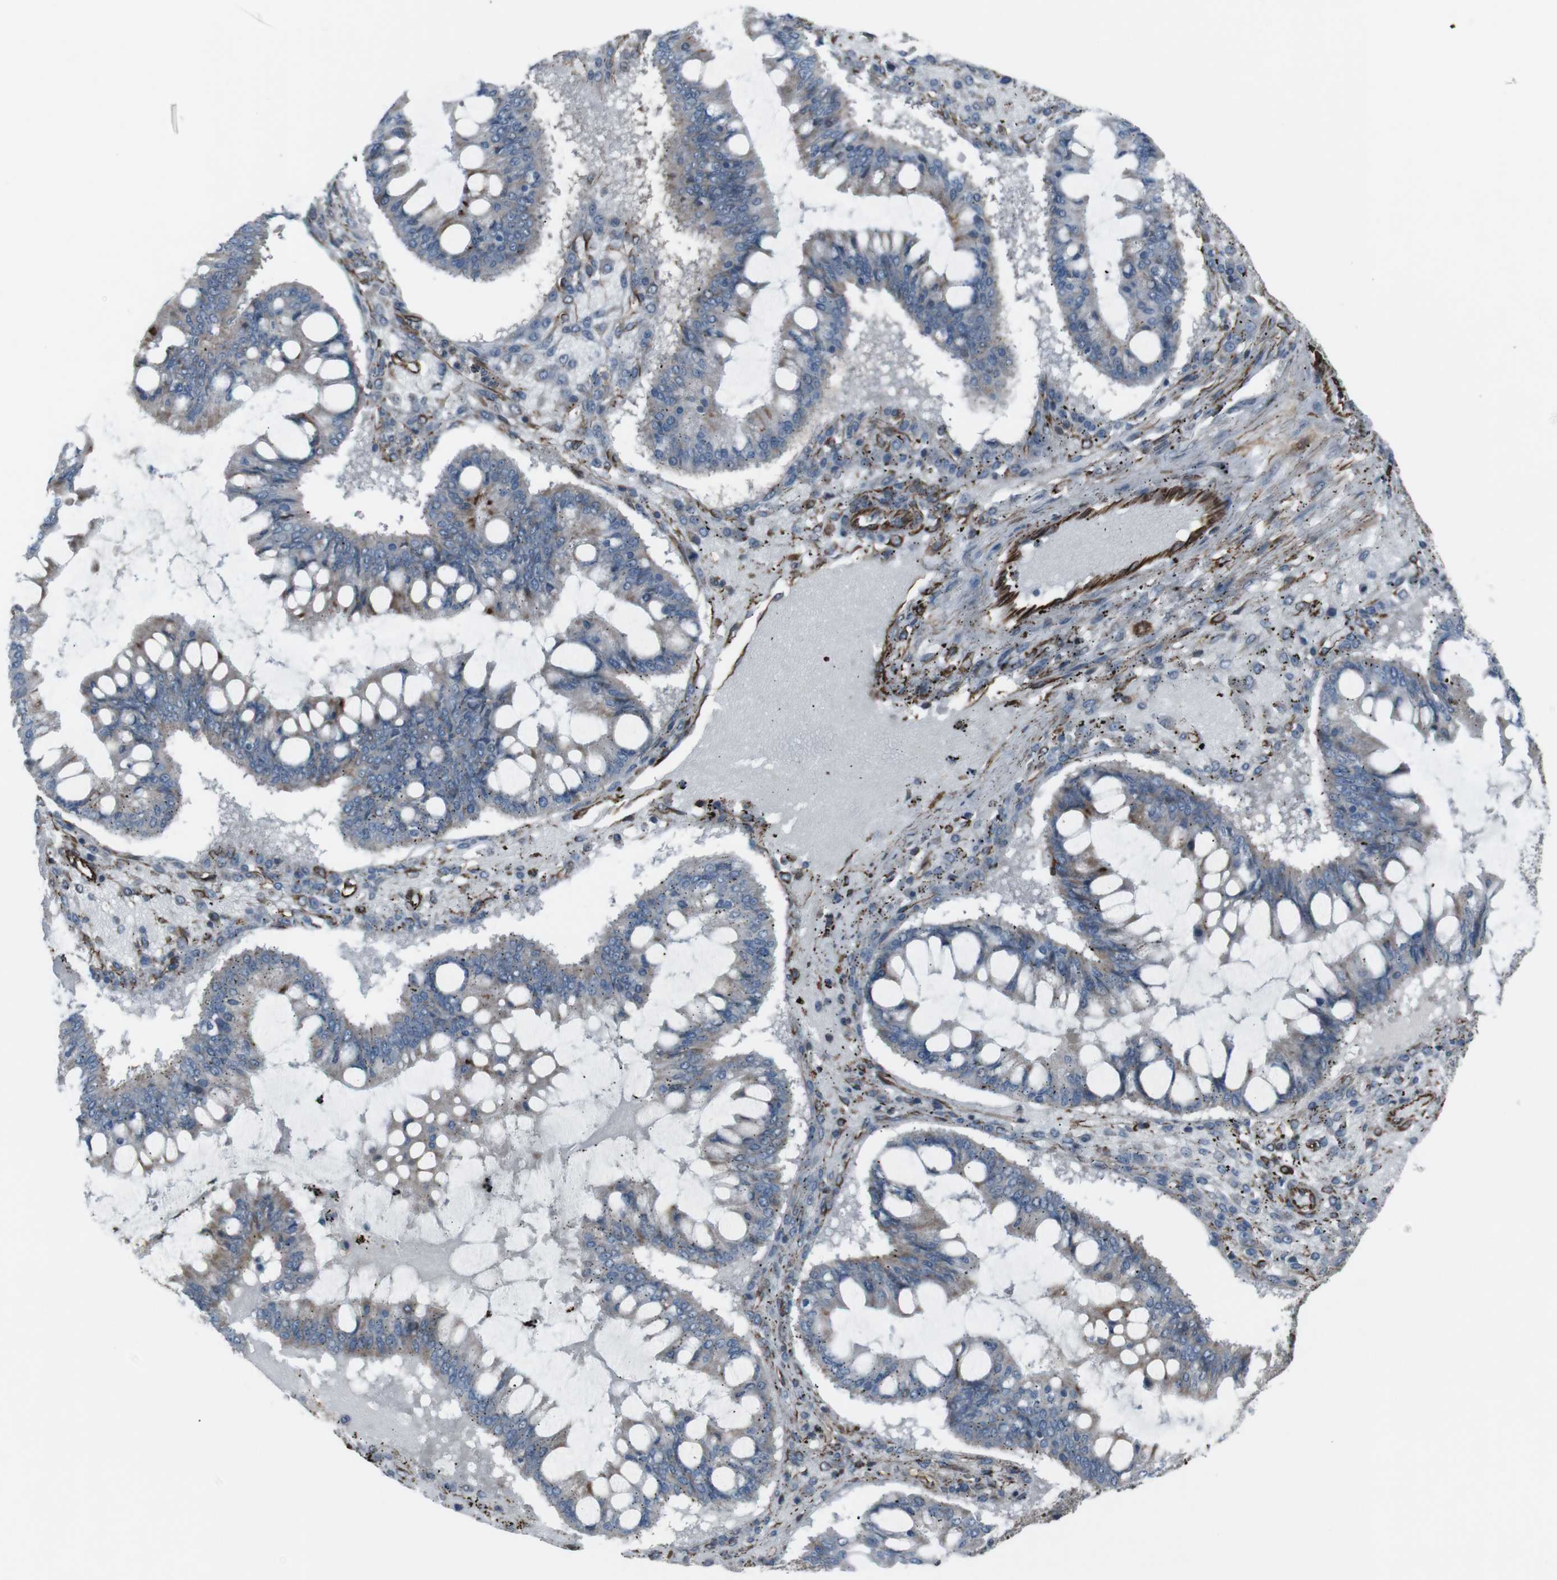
{"staining": {"intensity": "strong", "quantity": "<25%", "location": "cytoplasmic/membranous"}, "tissue": "ovarian cancer", "cell_type": "Tumor cells", "image_type": "cancer", "snomed": [{"axis": "morphology", "description": "Cystadenocarcinoma, mucinous, NOS"}, {"axis": "topography", "description": "Ovary"}], "caption": "Human mucinous cystadenocarcinoma (ovarian) stained with a protein marker reveals strong staining in tumor cells.", "gene": "TMEM141", "patient": {"sex": "female", "age": 73}}